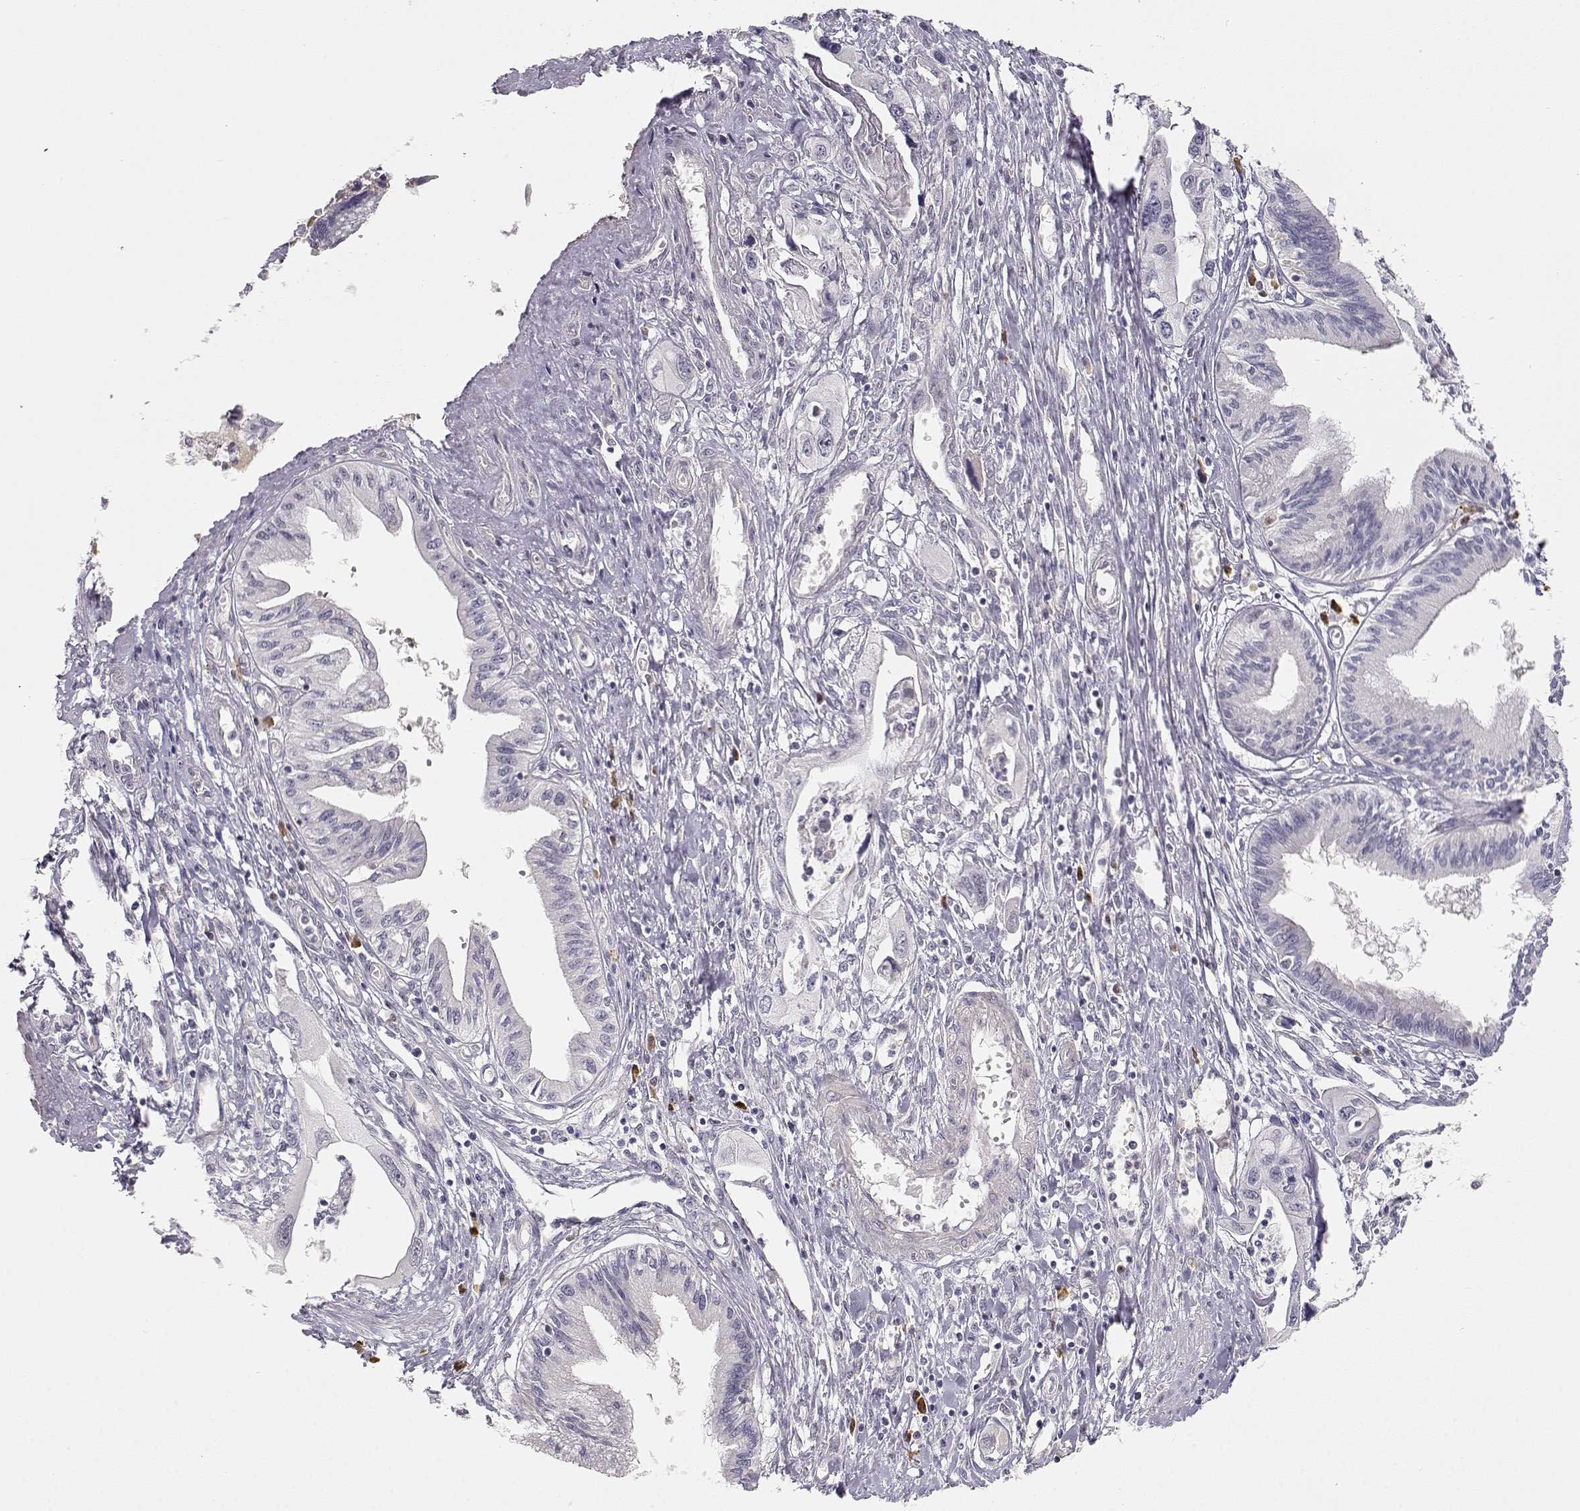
{"staining": {"intensity": "negative", "quantity": "none", "location": "none"}, "tissue": "pancreatic cancer", "cell_type": "Tumor cells", "image_type": "cancer", "snomed": [{"axis": "morphology", "description": "Adenocarcinoma, NOS"}, {"axis": "topography", "description": "Pancreas"}], "caption": "High magnification brightfield microscopy of adenocarcinoma (pancreatic) stained with DAB (3,3'-diaminobenzidine) (brown) and counterstained with hematoxylin (blue): tumor cells show no significant staining.", "gene": "EAF2", "patient": {"sex": "male", "age": 60}}